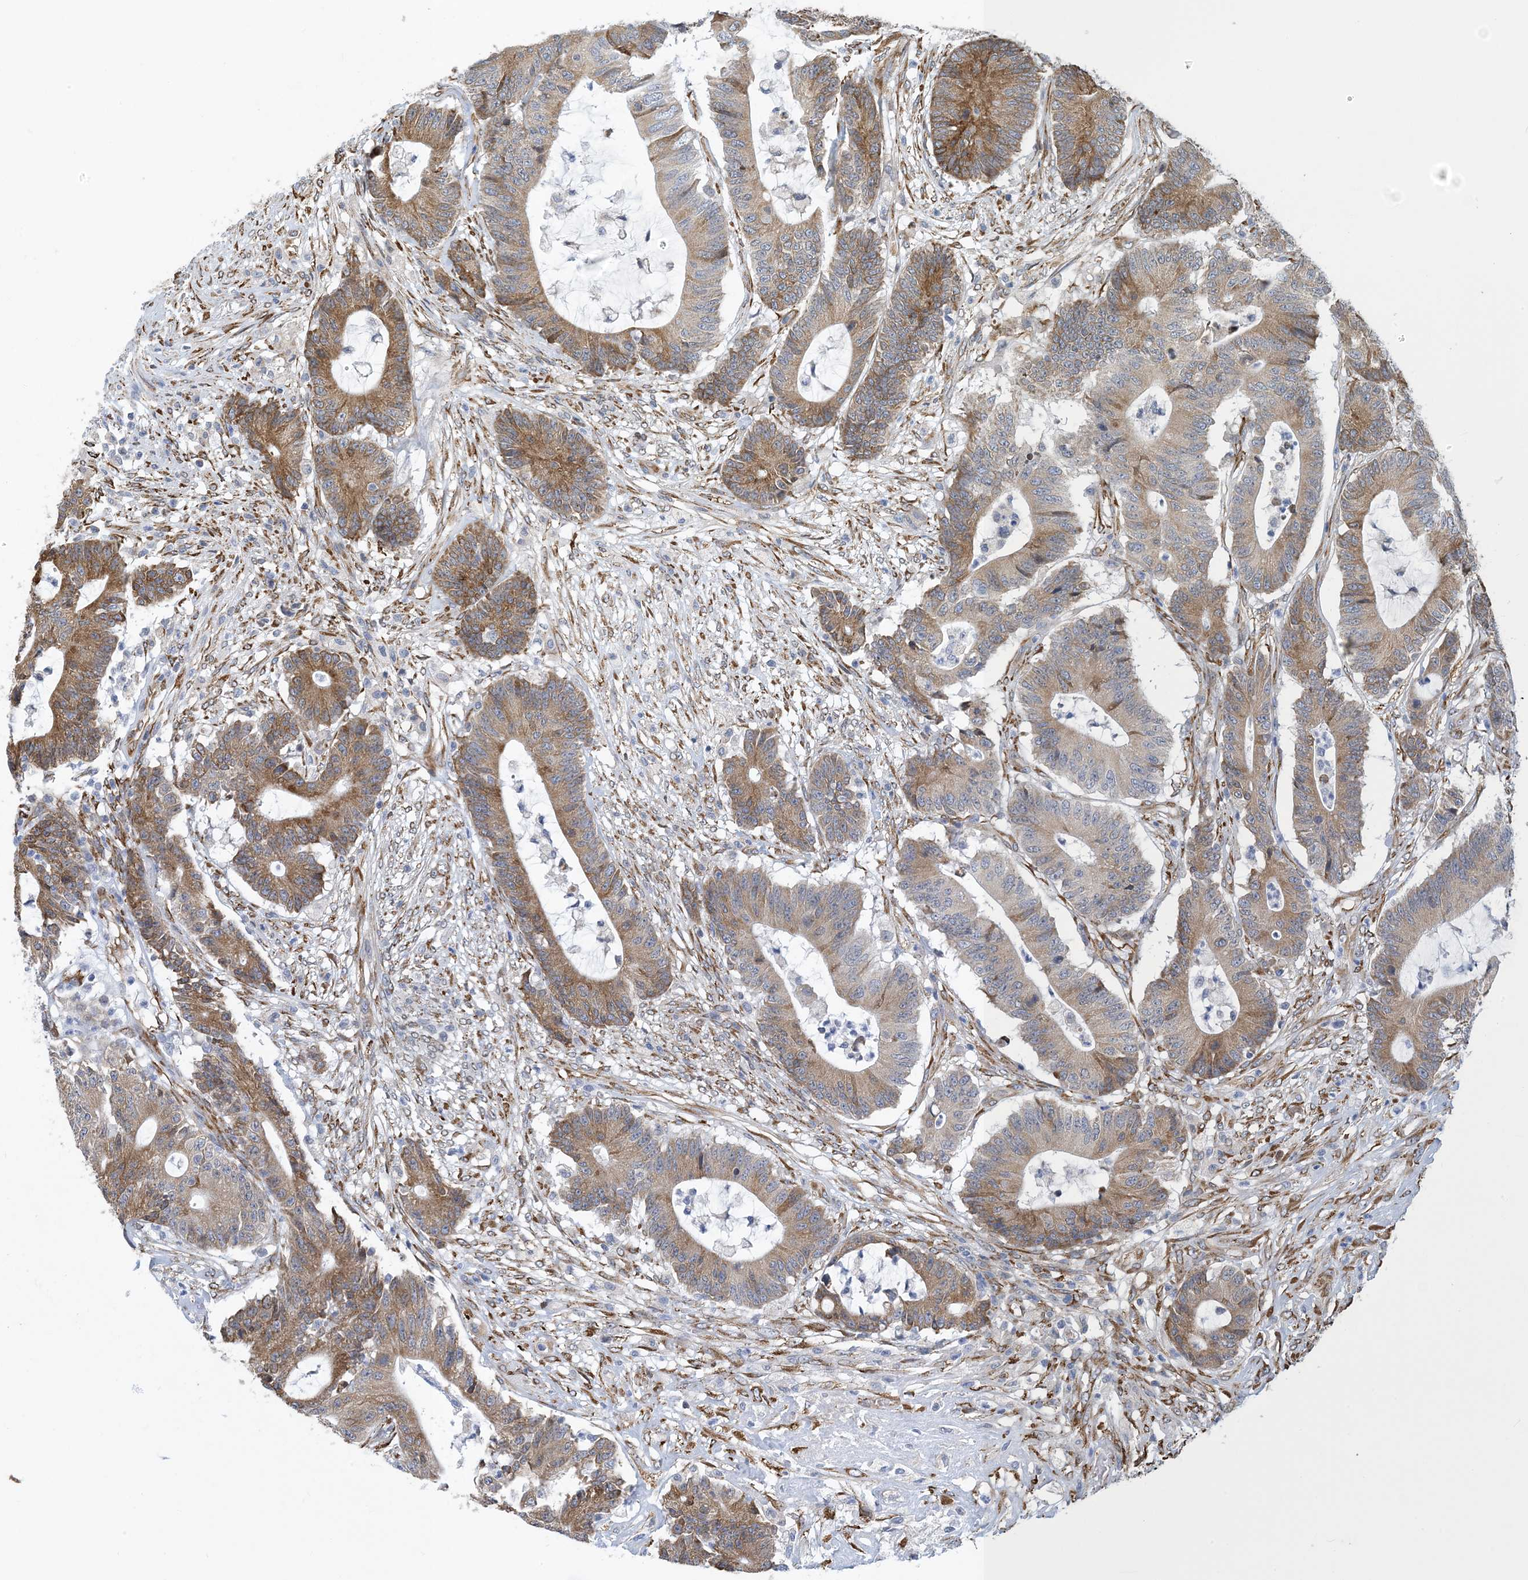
{"staining": {"intensity": "moderate", "quantity": ">75%", "location": "cytoplasmic/membranous"}, "tissue": "colorectal cancer", "cell_type": "Tumor cells", "image_type": "cancer", "snomed": [{"axis": "morphology", "description": "Adenocarcinoma, NOS"}, {"axis": "topography", "description": "Colon"}], "caption": "Immunohistochemical staining of colorectal cancer (adenocarcinoma) demonstrates moderate cytoplasmic/membranous protein positivity in approximately >75% of tumor cells. The protein of interest is shown in brown color, while the nuclei are stained blue.", "gene": "CCDC14", "patient": {"sex": "female", "age": 84}}